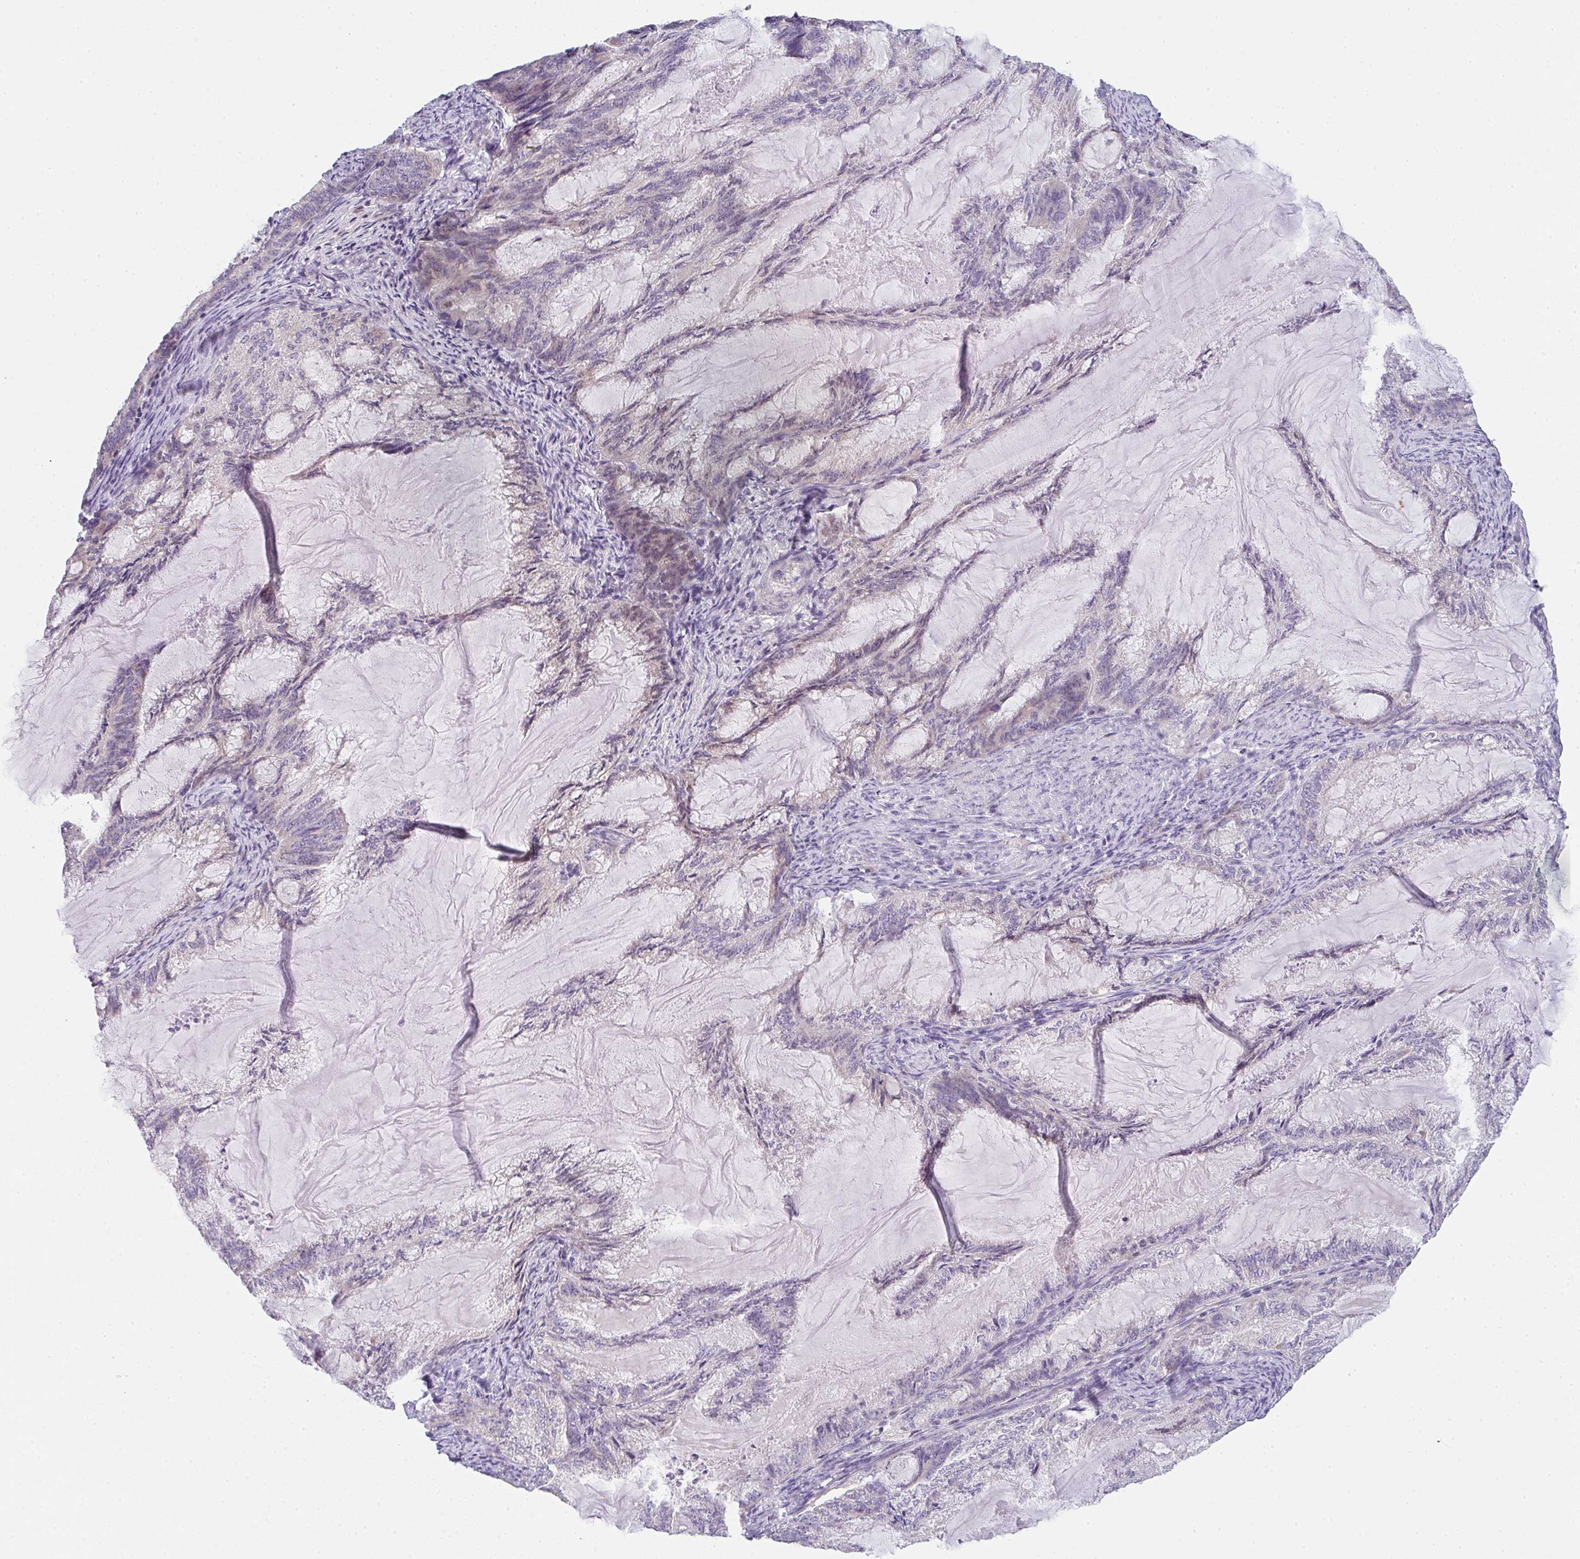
{"staining": {"intensity": "weak", "quantity": "<25%", "location": "cytoplasmic/membranous"}, "tissue": "endometrial cancer", "cell_type": "Tumor cells", "image_type": "cancer", "snomed": [{"axis": "morphology", "description": "Adenocarcinoma, NOS"}, {"axis": "topography", "description": "Endometrium"}], "caption": "A high-resolution micrograph shows immunohistochemistry (IHC) staining of endometrial adenocarcinoma, which displays no significant staining in tumor cells.", "gene": "CACNA1S", "patient": {"sex": "female", "age": 86}}